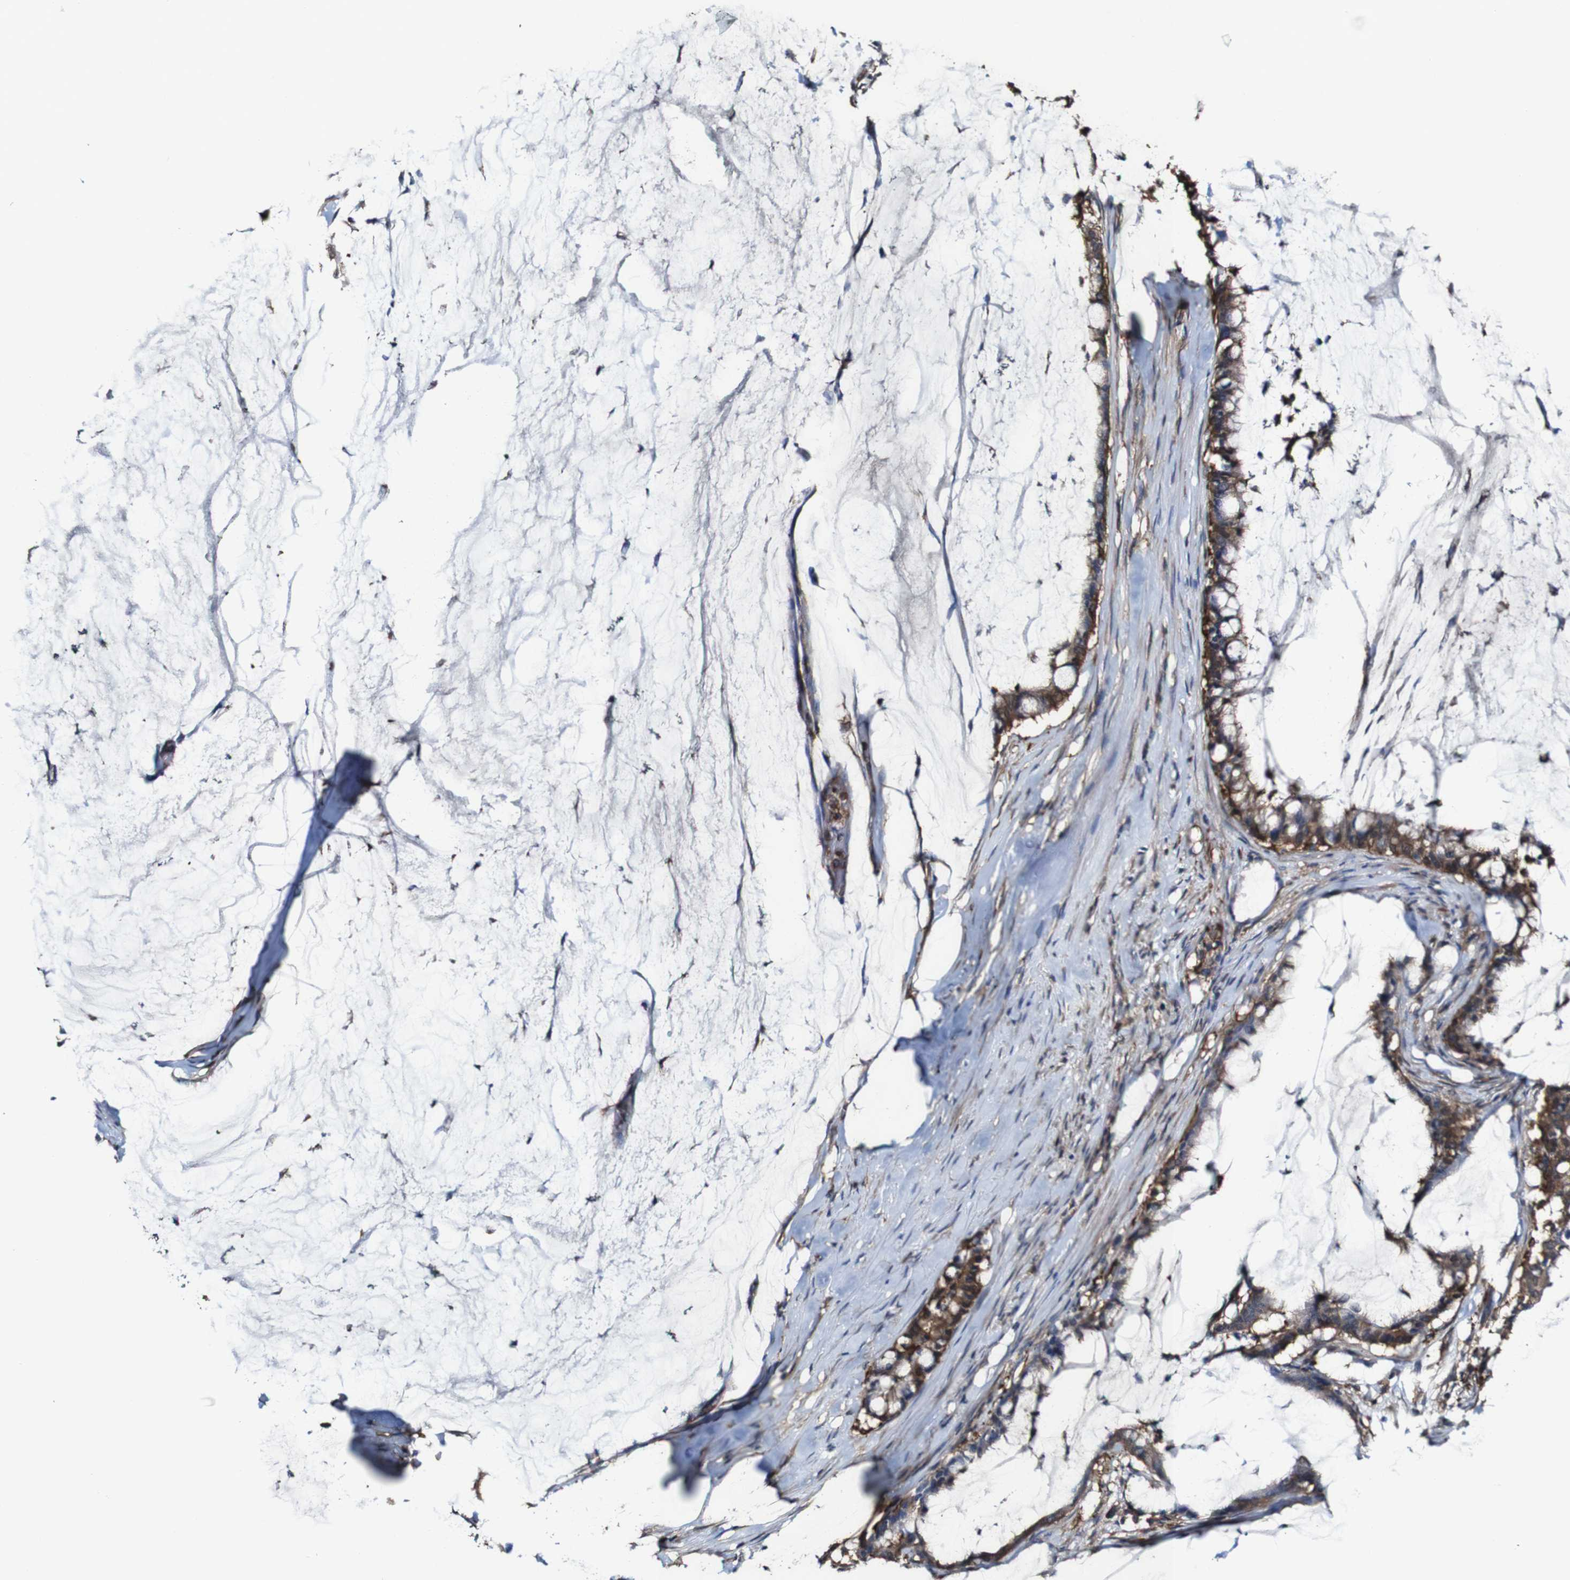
{"staining": {"intensity": "moderate", "quantity": ">75%", "location": "cytoplasmic/membranous"}, "tissue": "pancreatic cancer", "cell_type": "Tumor cells", "image_type": "cancer", "snomed": [{"axis": "morphology", "description": "Adenocarcinoma, NOS"}, {"axis": "topography", "description": "Pancreas"}], "caption": "An immunohistochemistry (IHC) histopathology image of tumor tissue is shown. Protein staining in brown highlights moderate cytoplasmic/membranous positivity in pancreatic cancer (adenocarcinoma) within tumor cells. (Brightfield microscopy of DAB IHC at high magnification).", "gene": "PTPRR", "patient": {"sex": "male", "age": 41}}